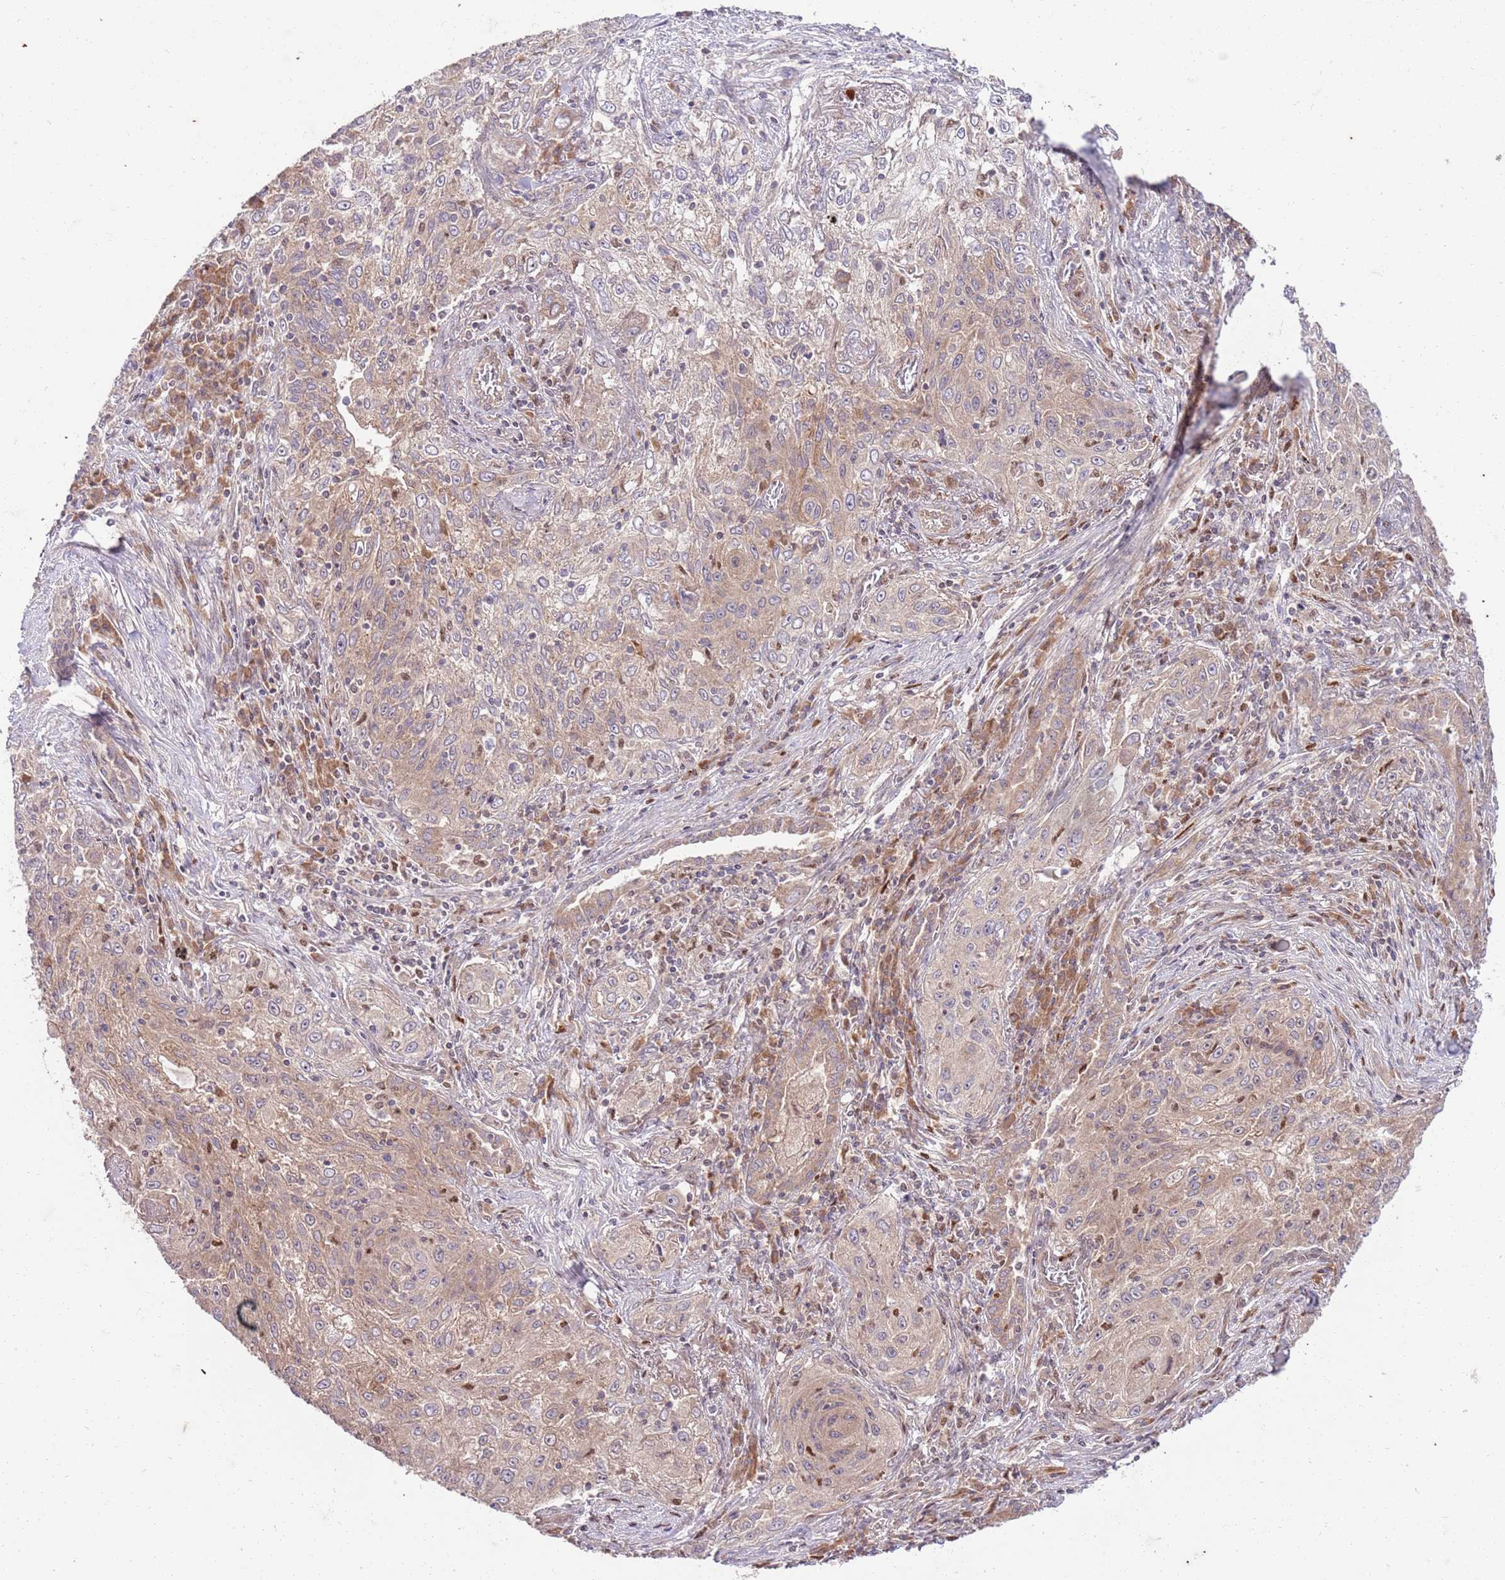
{"staining": {"intensity": "weak", "quantity": "25%-75%", "location": "cytoplasmic/membranous"}, "tissue": "lung cancer", "cell_type": "Tumor cells", "image_type": "cancer", "snomed": [{"axis": "morphology", "description": "Squamous cell carcinoma, NOS"}, {"axis": "topography", "description": "Lung"}], "caption": "A histopathology image of human lung squamous cell carcinoma stained for a protein shows weak cytoplasmic/membranous brown staining in tumor cells.", "gene": "OSBP", "patient": {"sex": "female", "age": 69}}